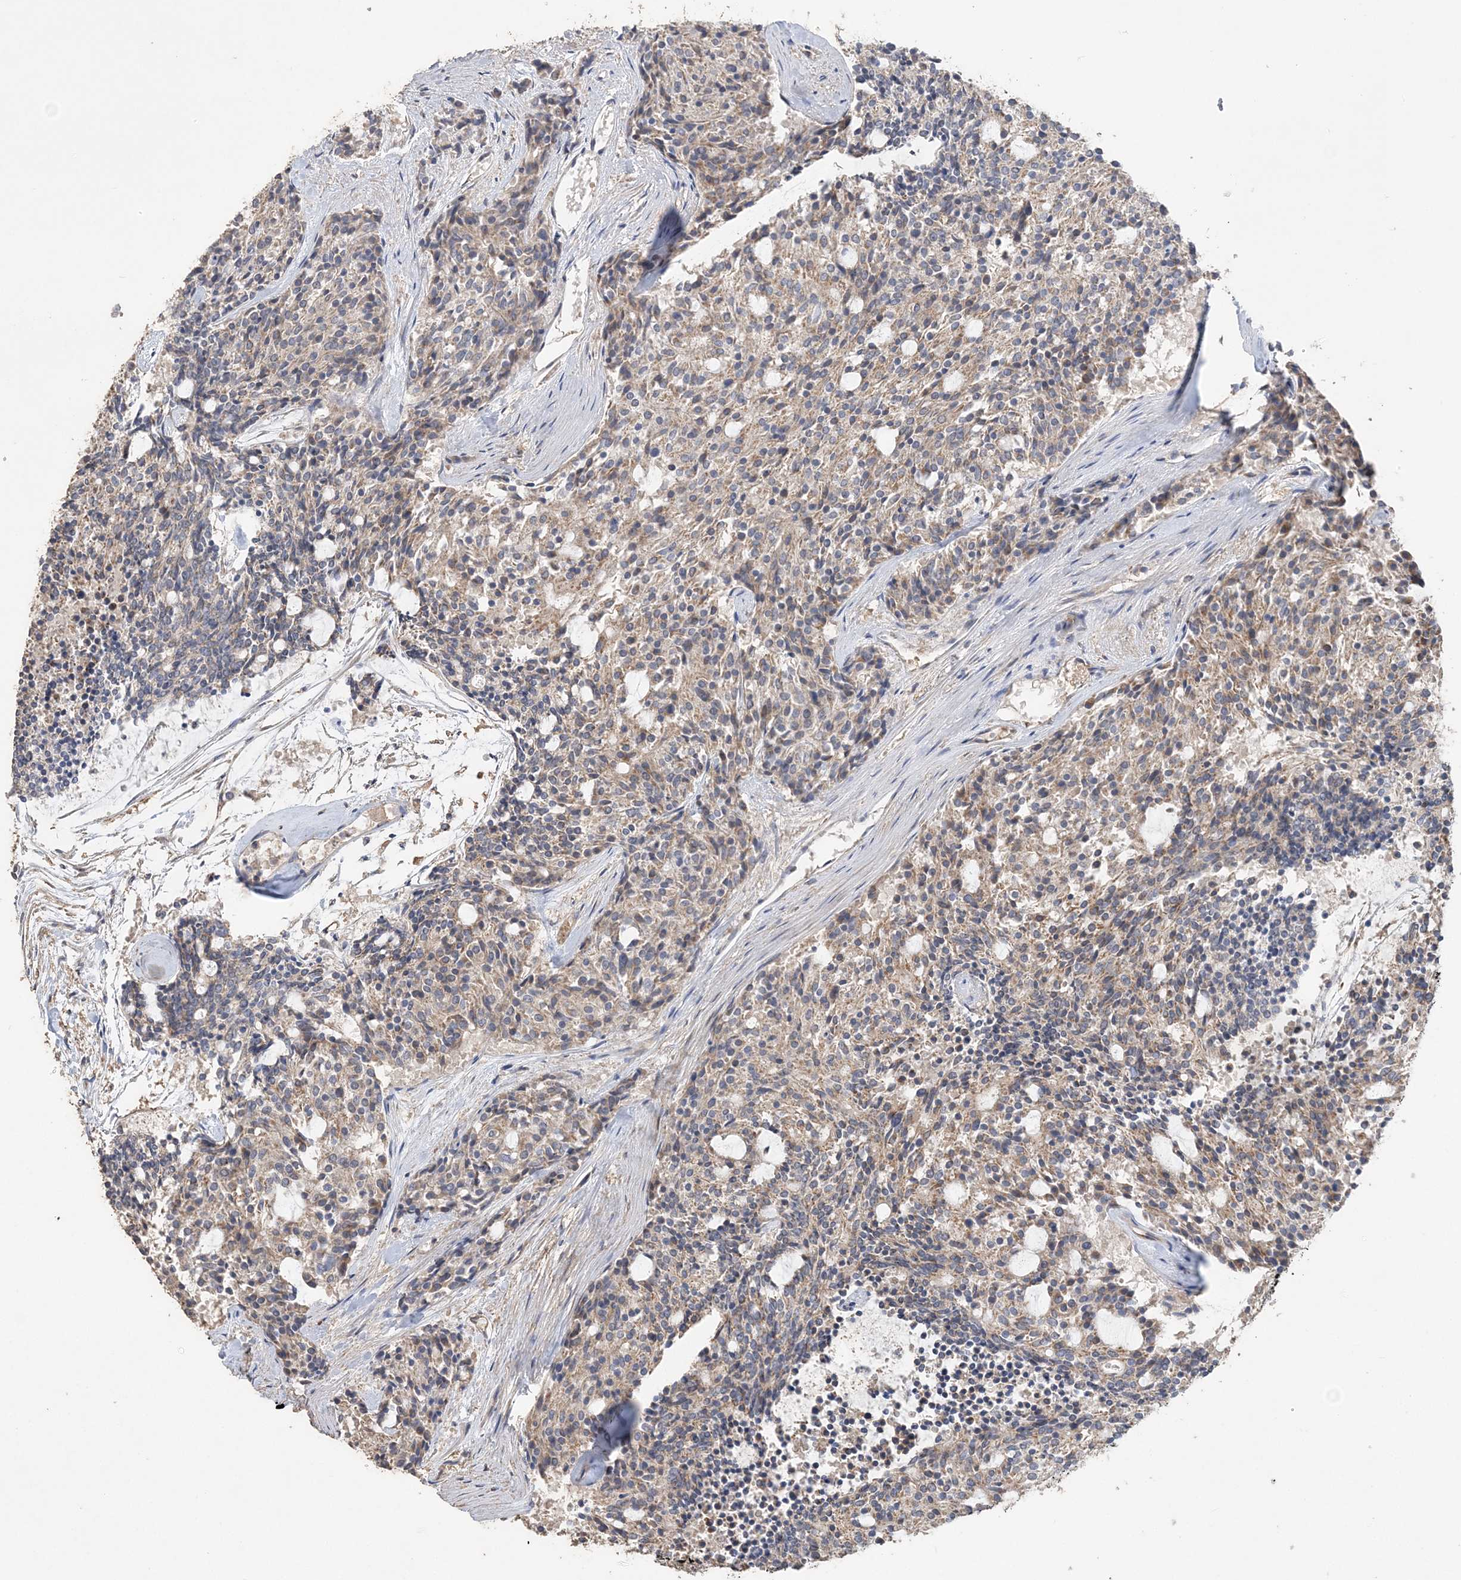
{"staining": {"intensity": "weak", "quantity": "25%-75%", "location": "cytoplasmic/membranous"}, "tissue": "carcinoid", "cell_type": "Tumor cells", "image_type": "cancer", "snomed": [{"axis": "morphology", "description": "Carcinoid, malignant, NOS"}, {"axis": "topography", "description": "Pancreas"}], "caption": "A histopathology image of malignant carcinoid stained for a protein displays weak cytoplasmic/membranous brown staining in tumor cells.", "gene": "GRINA", "patient": {"sex": "female", "age": 54}}